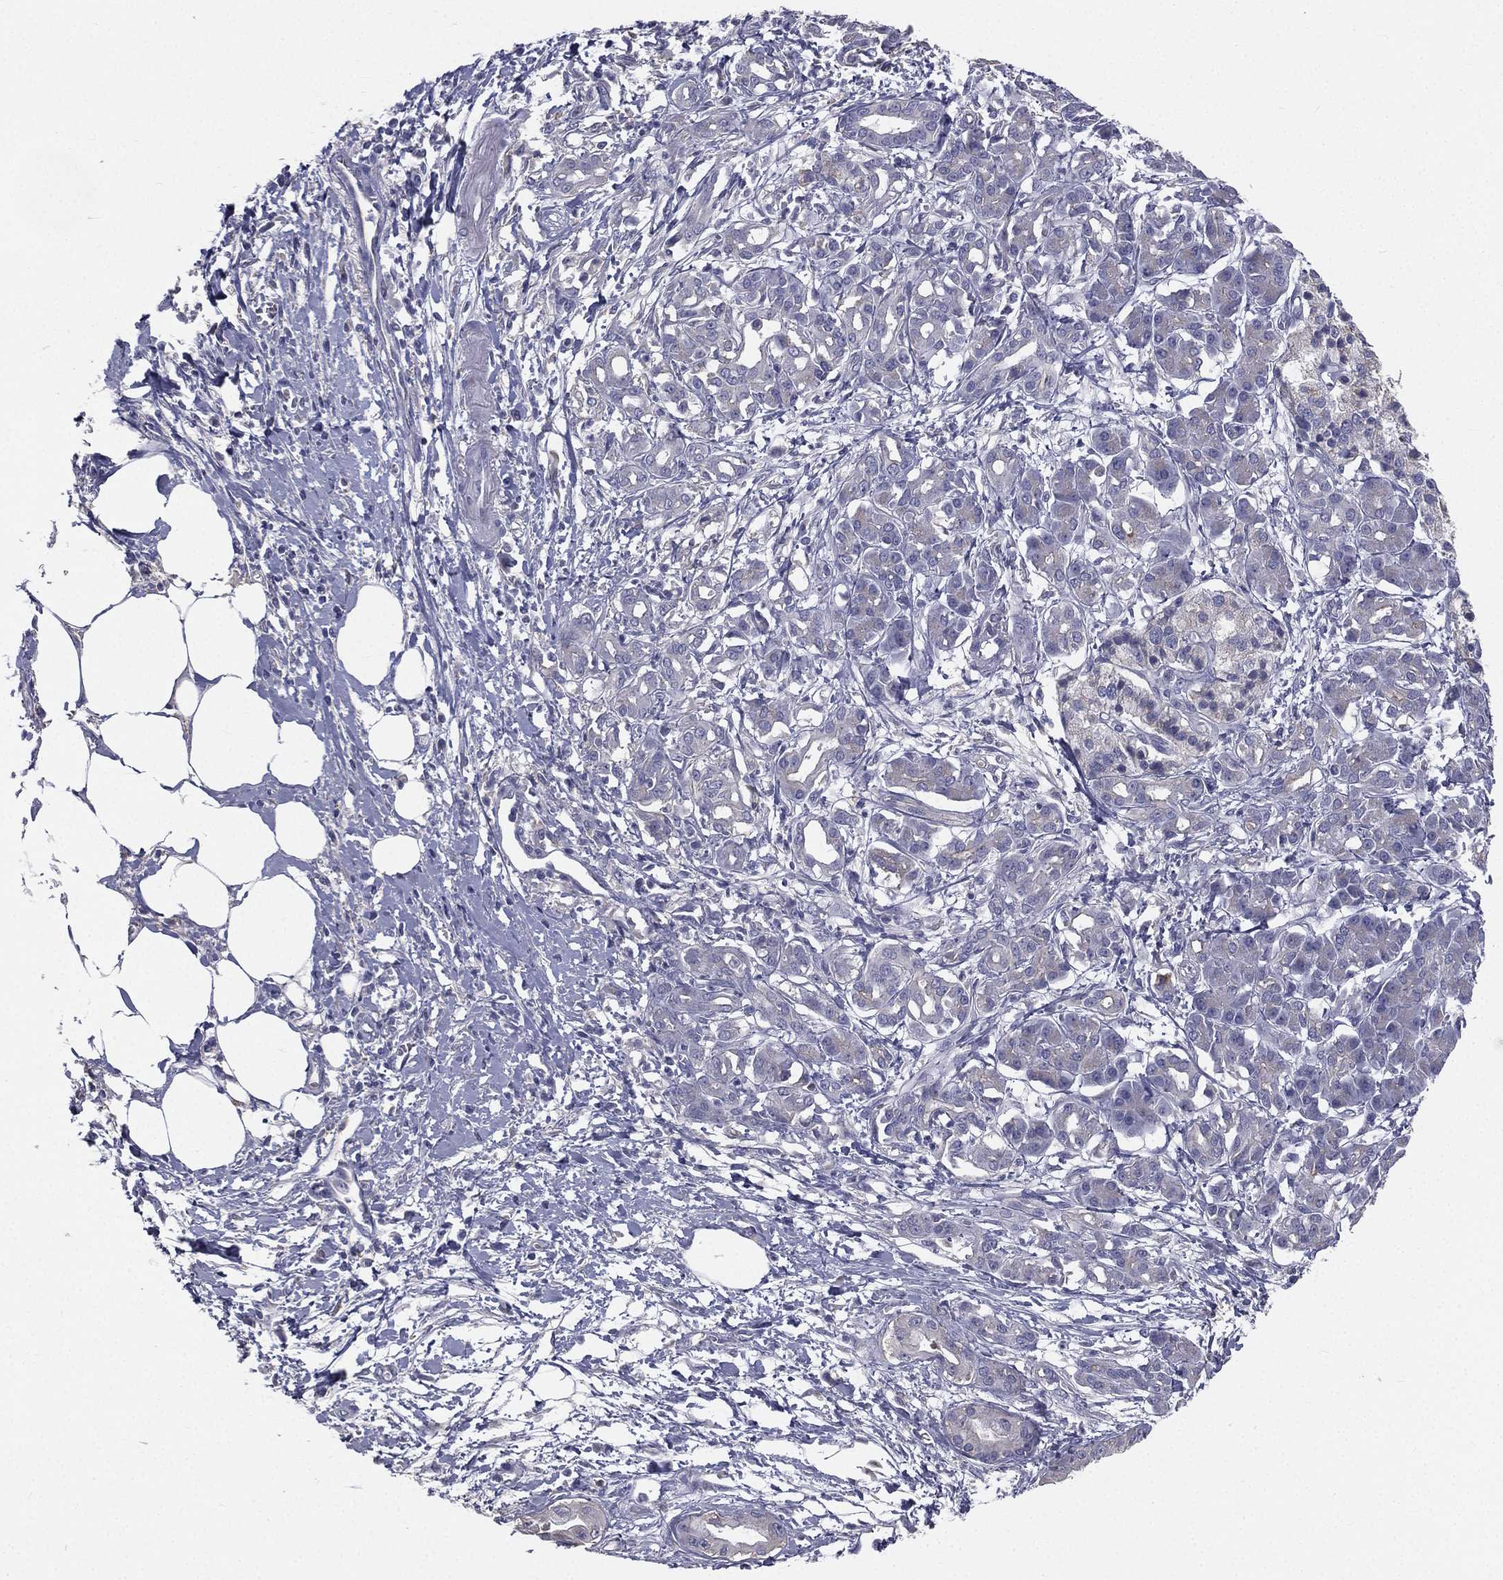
{"staining": {"intensity": "negative", "quantity": "none", "location": "none"}, "tissue": "pancreatic cancer", "cell_type": "Tumor cells", "image_type": "cancer", "snomed": [{"axis": "morphology", "description": "Adenocarcinoma, NOS"}, {"axis": "topography", "description": "Pancreas"}], "caption": "The histopathology image demonstrates no significant staining in tumor cells of pancreatic adenocarcinoma. Brightfield microscopy of IHC stained with DAB (3,3'-diaminobenzidine) (brown) and hematoxylin (blue), captured at high magnification.", "gene": "MUC13", "patient": {"sex": "male", "age": 72}}